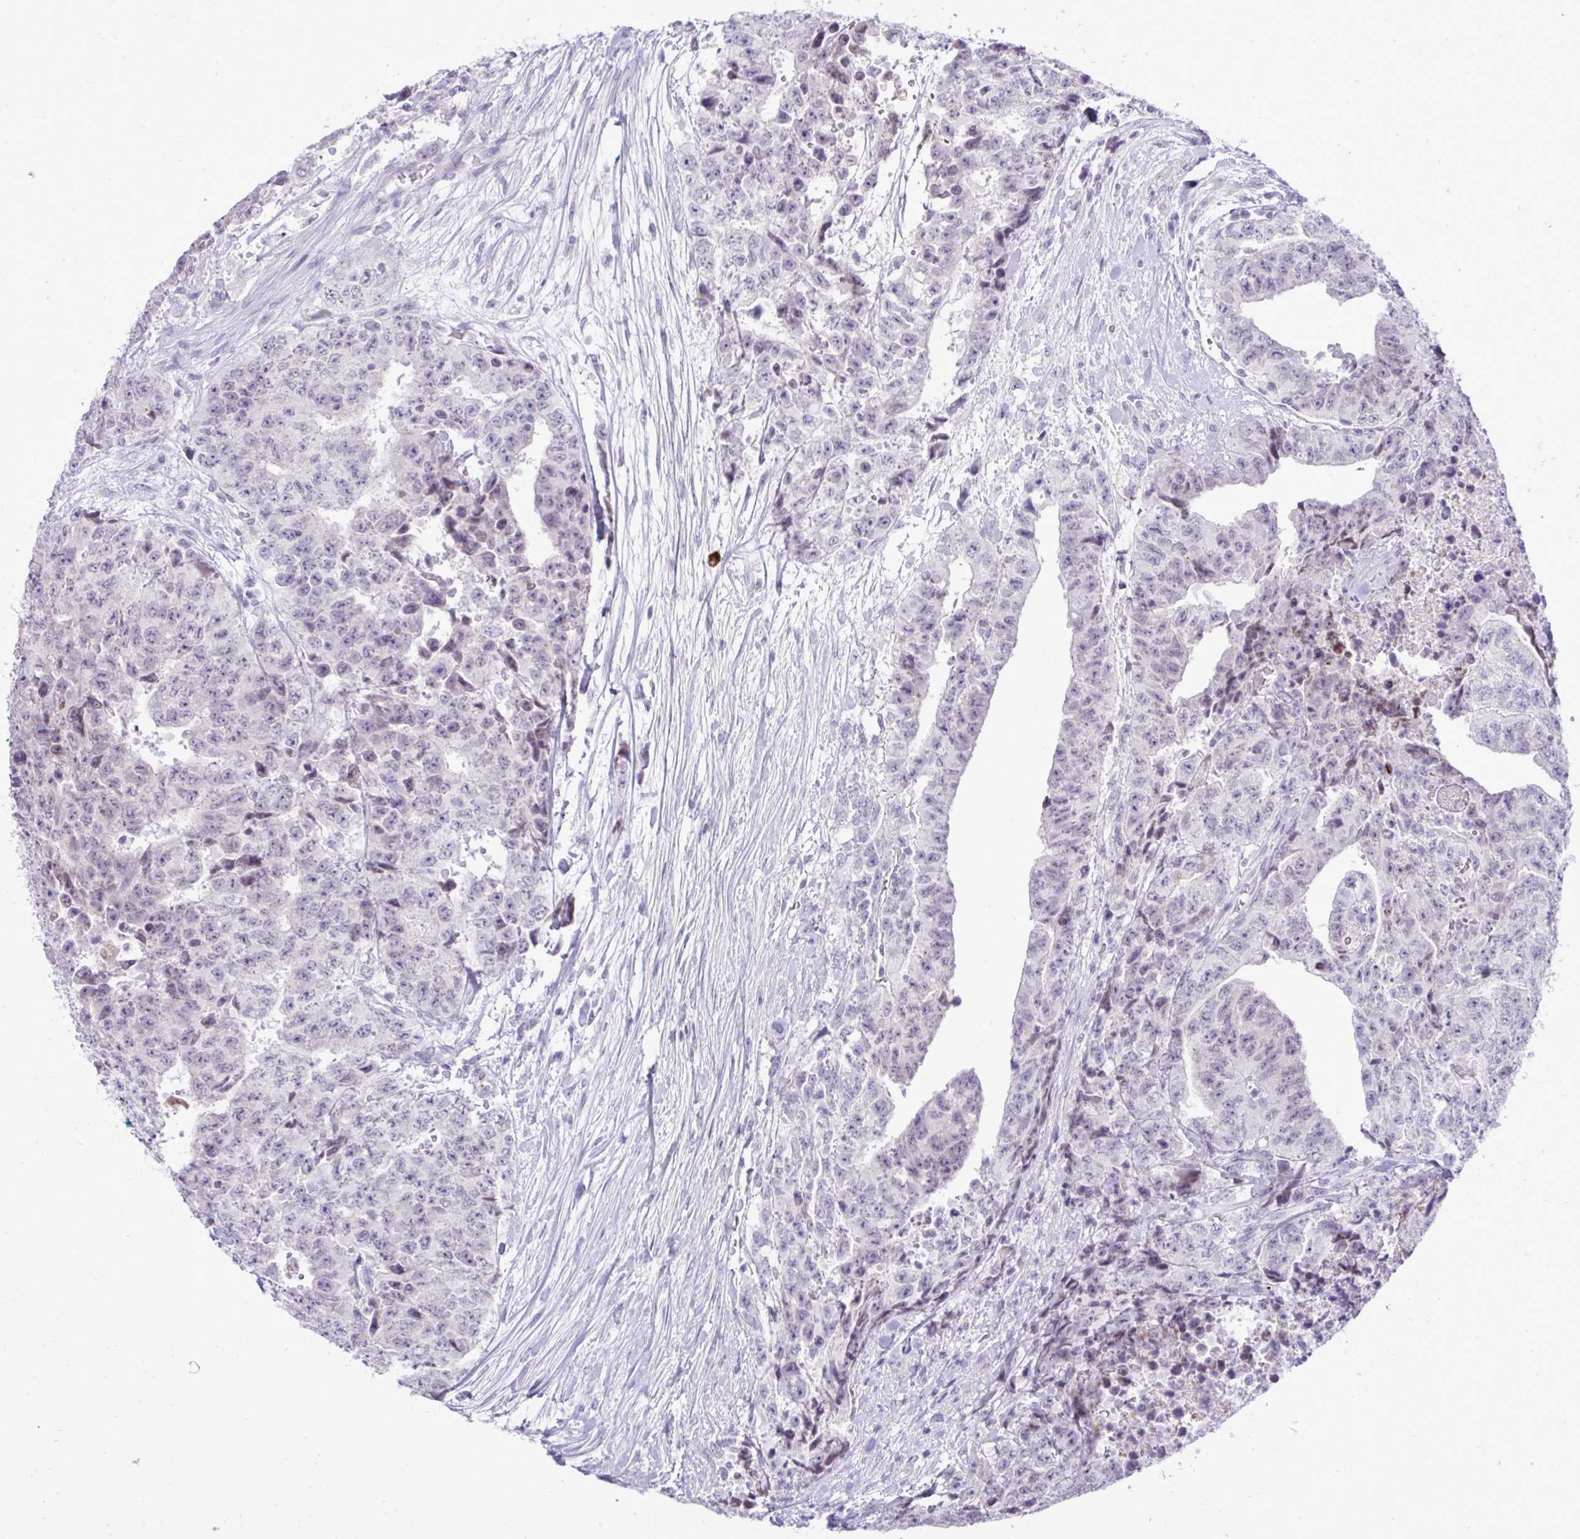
{"staining": {"intensity": "negative", "quantity": "none", "location": "none"}, "tissue": "testis cancer", "cell_type": "Tumor cells", "image_type": "cancer", "snomed": [{"axis": "morphology", "description": "Carcinoma, Embryonal, NOS"}, {"axis": "topography", "description": "Testis"}], "caption": "This is a photomicrograph of immunohistochemistry staining of testis cancer (embryonal carcinoma), which shows no staining in tumor cells. The staining was performed using DAB (3,3'-diaminobenzidine) to visualize the protein expression in brown, while the nuclei were stained in blue with hematoxylin (Magnification: 20x).", "gene": "SPAG1", "patient": {"sex": "male", "age": 24}}